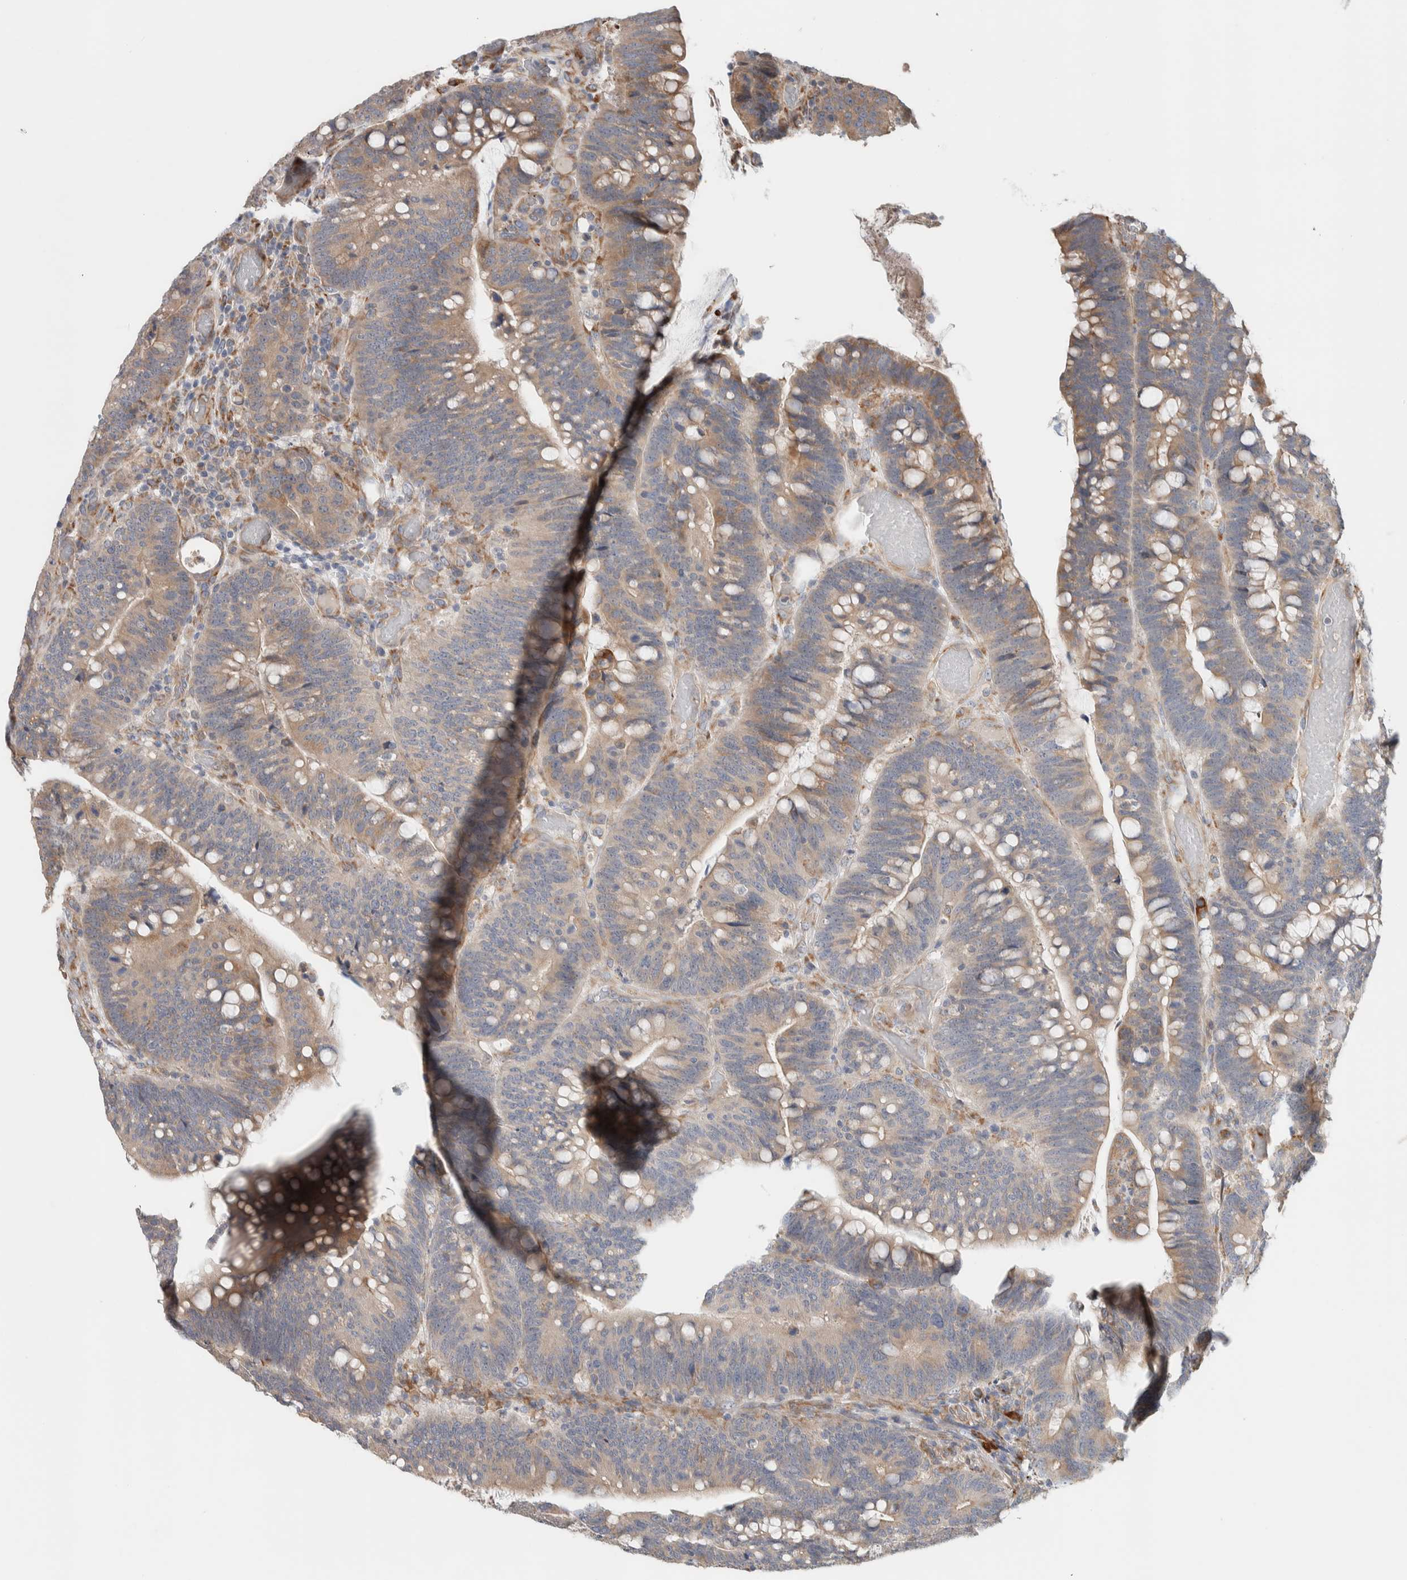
{"staining": {"intensity": "weak", "quantity": ">75%", "location": "cytoplasmic/membranous"}, "tissue": "colorectal cancer", "cell_type": "Tumor cells", "image_type": "cancer", "snomed": [{"axis": "morphology", "description": "Normal tissue, NOS"}, {"axis": "morphology", "description": "Adenocarcinoma, NOS"}, {"axis": "topography", "description": "Colon"}], "caption": "Human colorectal cancer (adenocarcinoma) stained for a protein (brown) reveals weak cytoplasmic/membranous positive positivity in about >75% of tumor cells.", "gene": "ADCY8", "patient": {"sex": "female", "age": 66}}